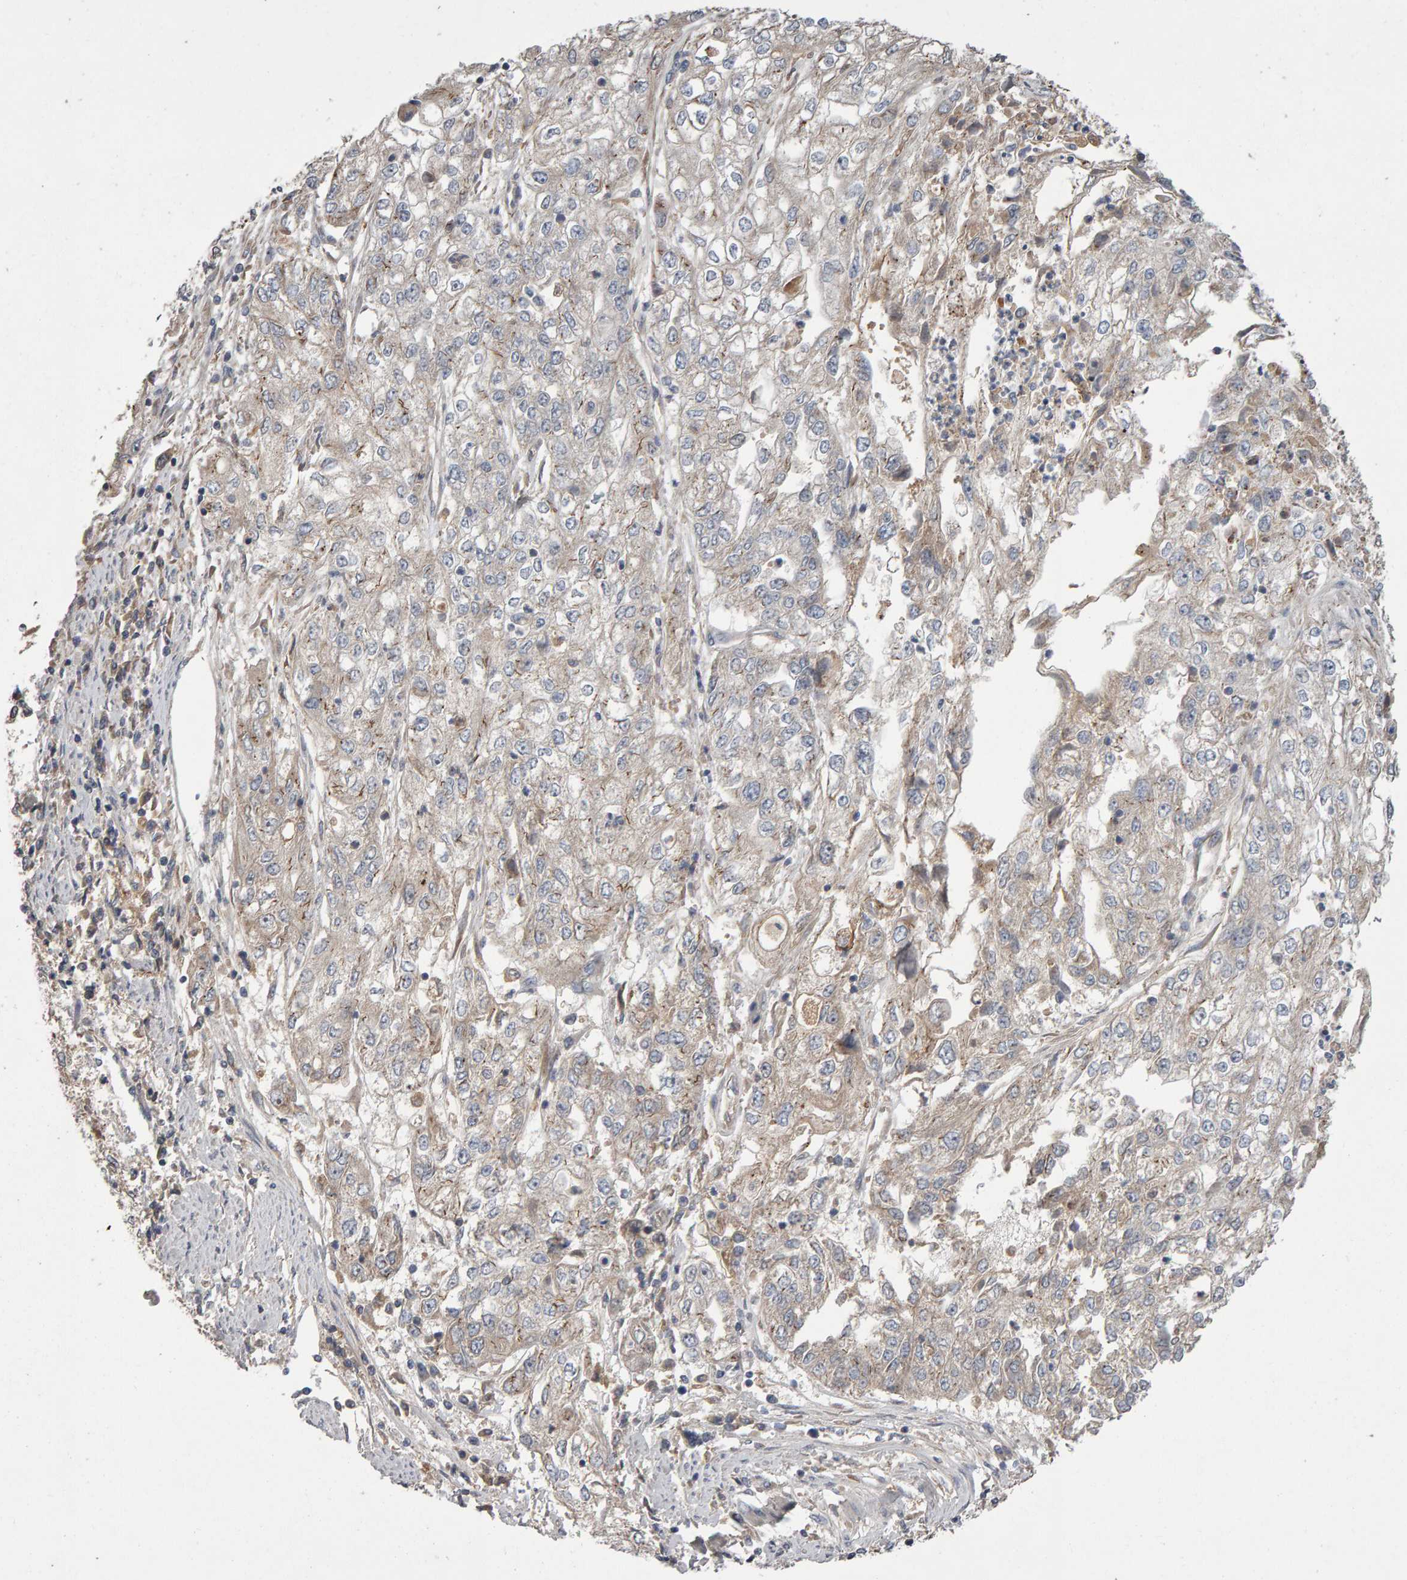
{"staining": {"intensity": "weak", "quantity": "<25%", "location": "cytoplasmic/membranous"}, "tissue": "endometrial cancer", "cell_type": "Tumor cells", "image_type": "cancer", "snomed": [{"axis": "morphology", "description": "Adenocarcinoma, NOS"}, {"axis": "topography", "description": "Endometrium"}], "caption": "Immunohistochemistry histopathology image of neoplastic tissue: endometrial adenocarcinoma stained with DAB (3,3'-diaminobenzidine) exhibits no significant protein positivity in tumor cells.", "gene": "PGS1", "patient": {"sex": "female", "age": 49}}